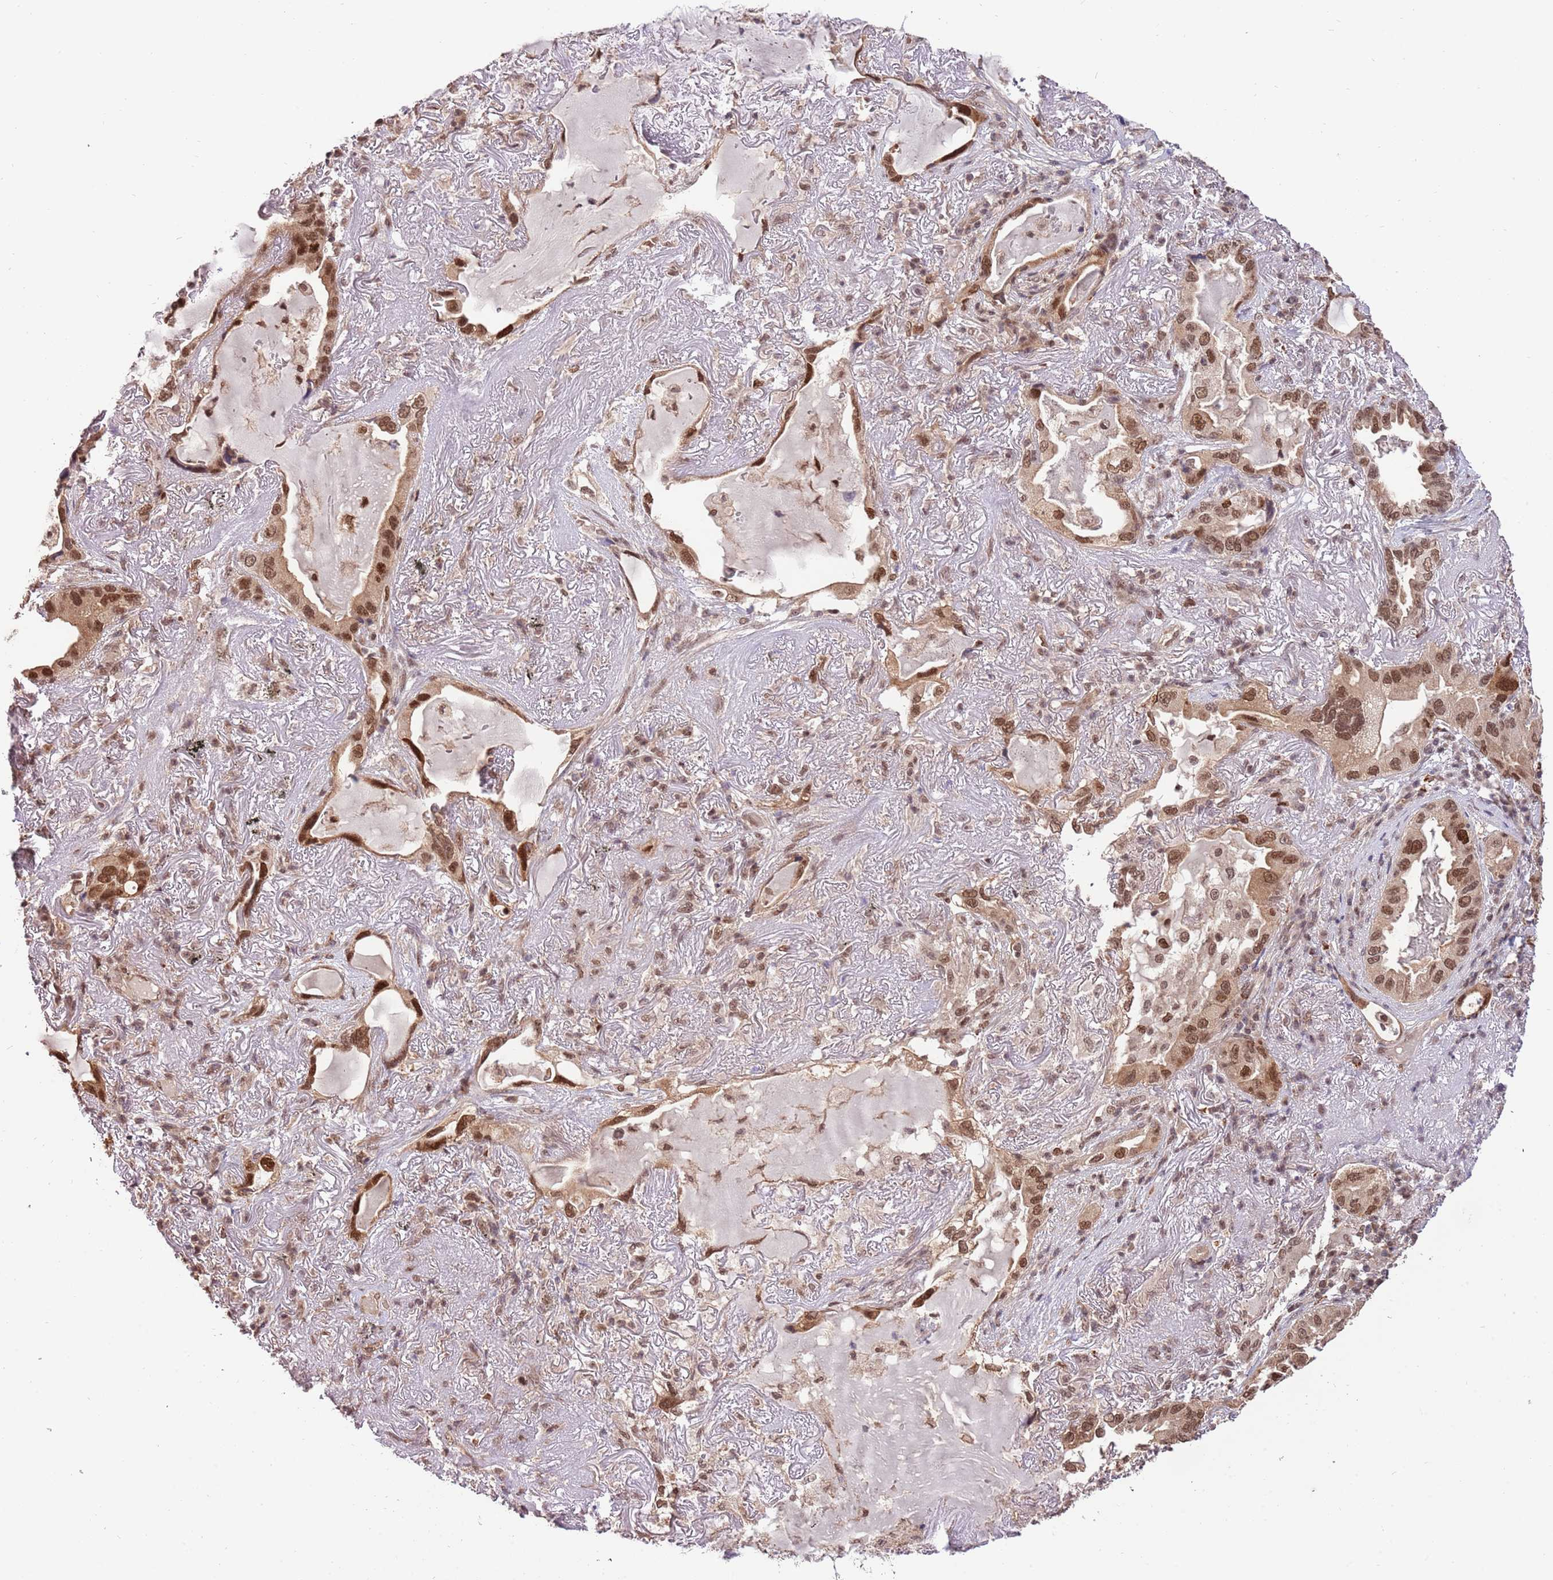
{"staining": {"intensity": "strong", "quantity": ">75%", "location": "nuclear"}, "tissue": "lung cancer", "cell_type": "Tumor cells", "image_type": "cancer", "snomed": [{"axis": "morphology", "description": "Adenocarcinoma, NOS"}, {"axis": "topography", "description": "Lung"}], "caption": "DAB (3,3'-diaminobenzidine) immunohistochemical staining of human lung adenocarcinoma exhibits strong nuclear protein positivity in approximately >75% of tumor cells.", "gene": "RIF1", "patient": {"sex": "female", "age": 69}}